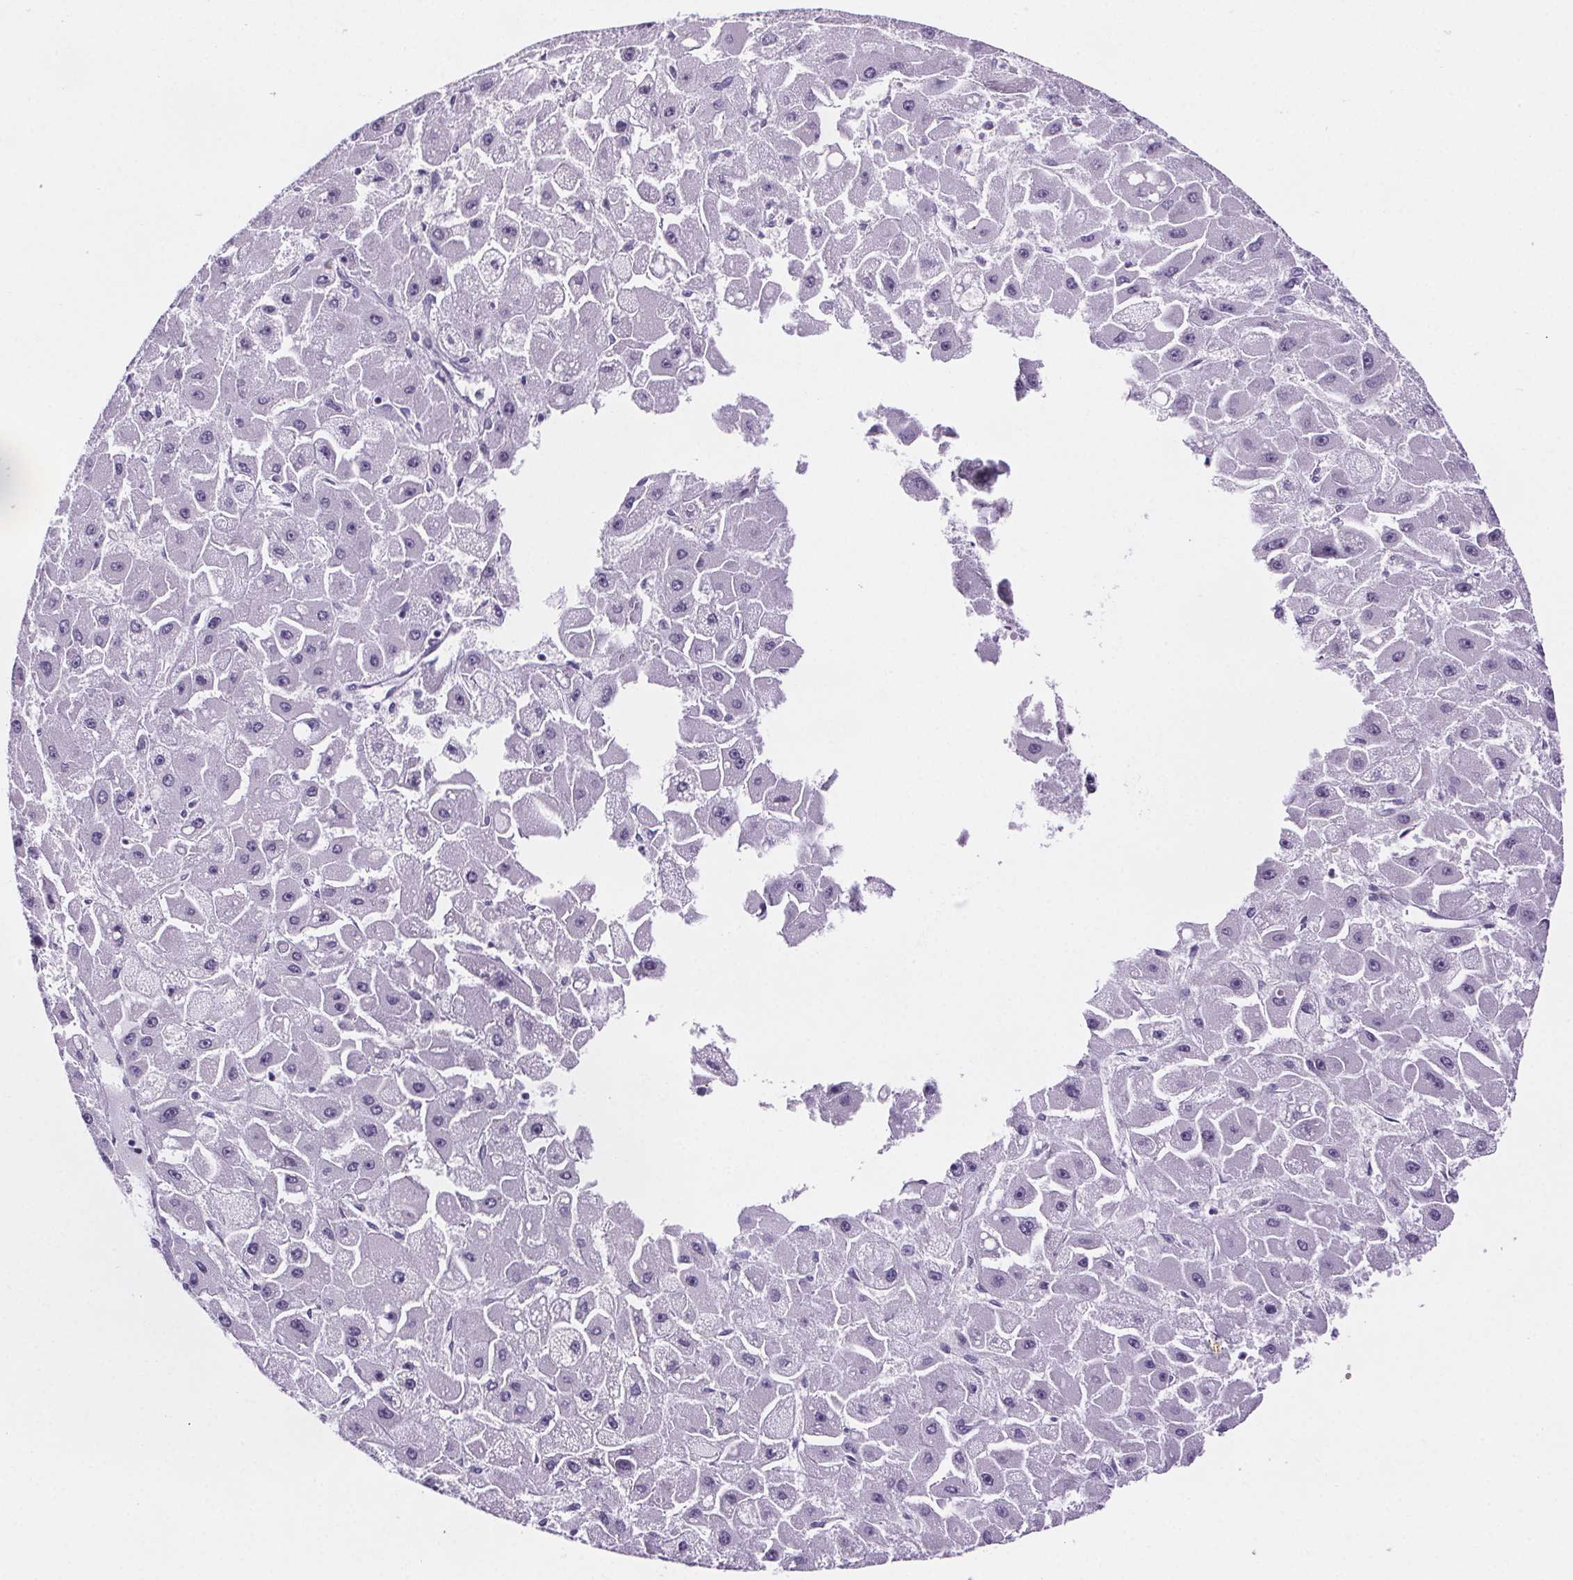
{"staining": {"intensity": "negative", "quantity": "none", "location": "none"}, "tissue": "liver cancer", "cell_type": "Tumor cells", "image_type": "cancer", "snomed": [{"axis": "morphology", "description": "Carcinoma, Hepatocellular, NOS"}, {"axis": "topography", "description": "Liver"}], "caption": "Tumor cells show no significant positivity in liver hepatocellular carcinoma.", "gene": "CUBN", "patient": {"sex": "female", "age": 25}}